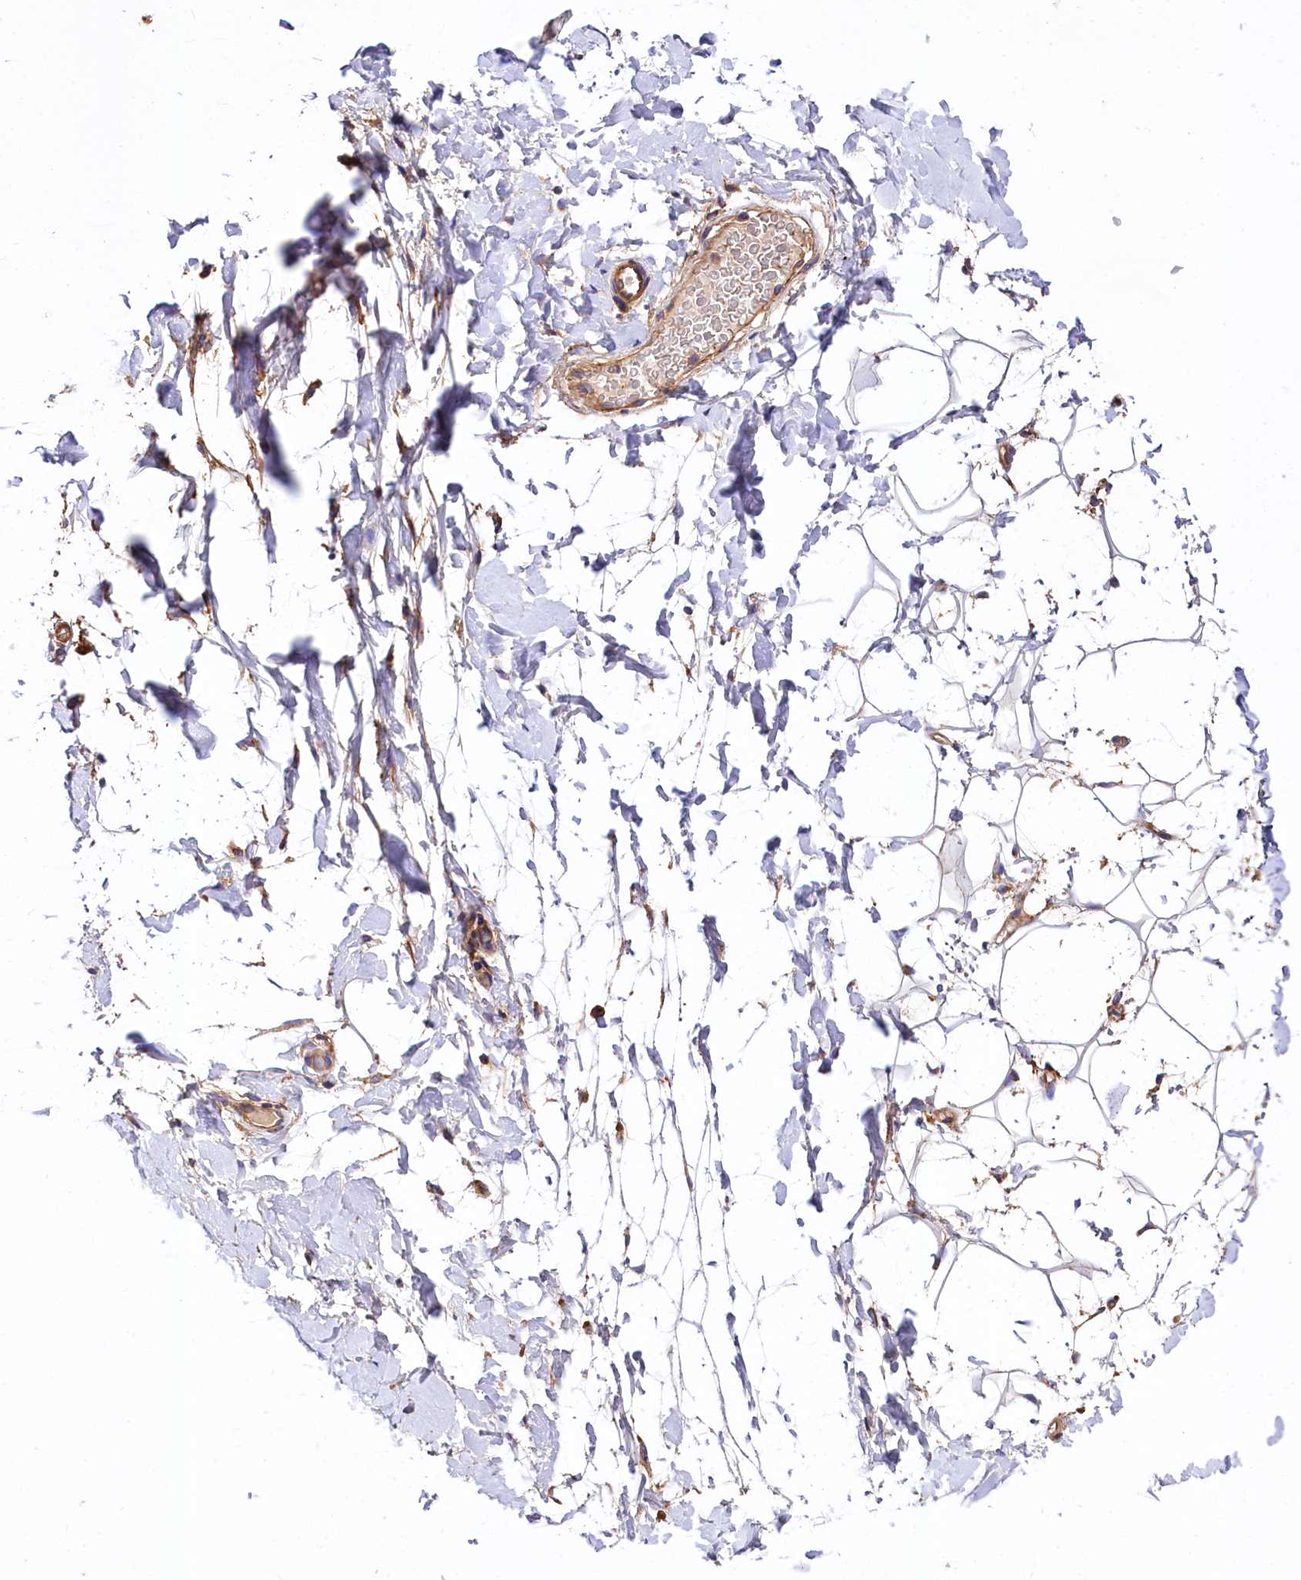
{"staining": {"intensity": "negative", "quantity": "none", "location": "none"}, "tissue": "adipose tissue", "cell_type": "Adipocytes", "image_type": "normal", "snomed": [{"axis": "morphology", "description": "Normal tissue, NOS"}, {"axis": "topography", "description": "Breast"}], "caption": "The photomicrograph exhibits no significant positivity in adipocytes of adipose tissue.", "gene": "ANO6", "patient": {"sex": "female", "age": 26}}